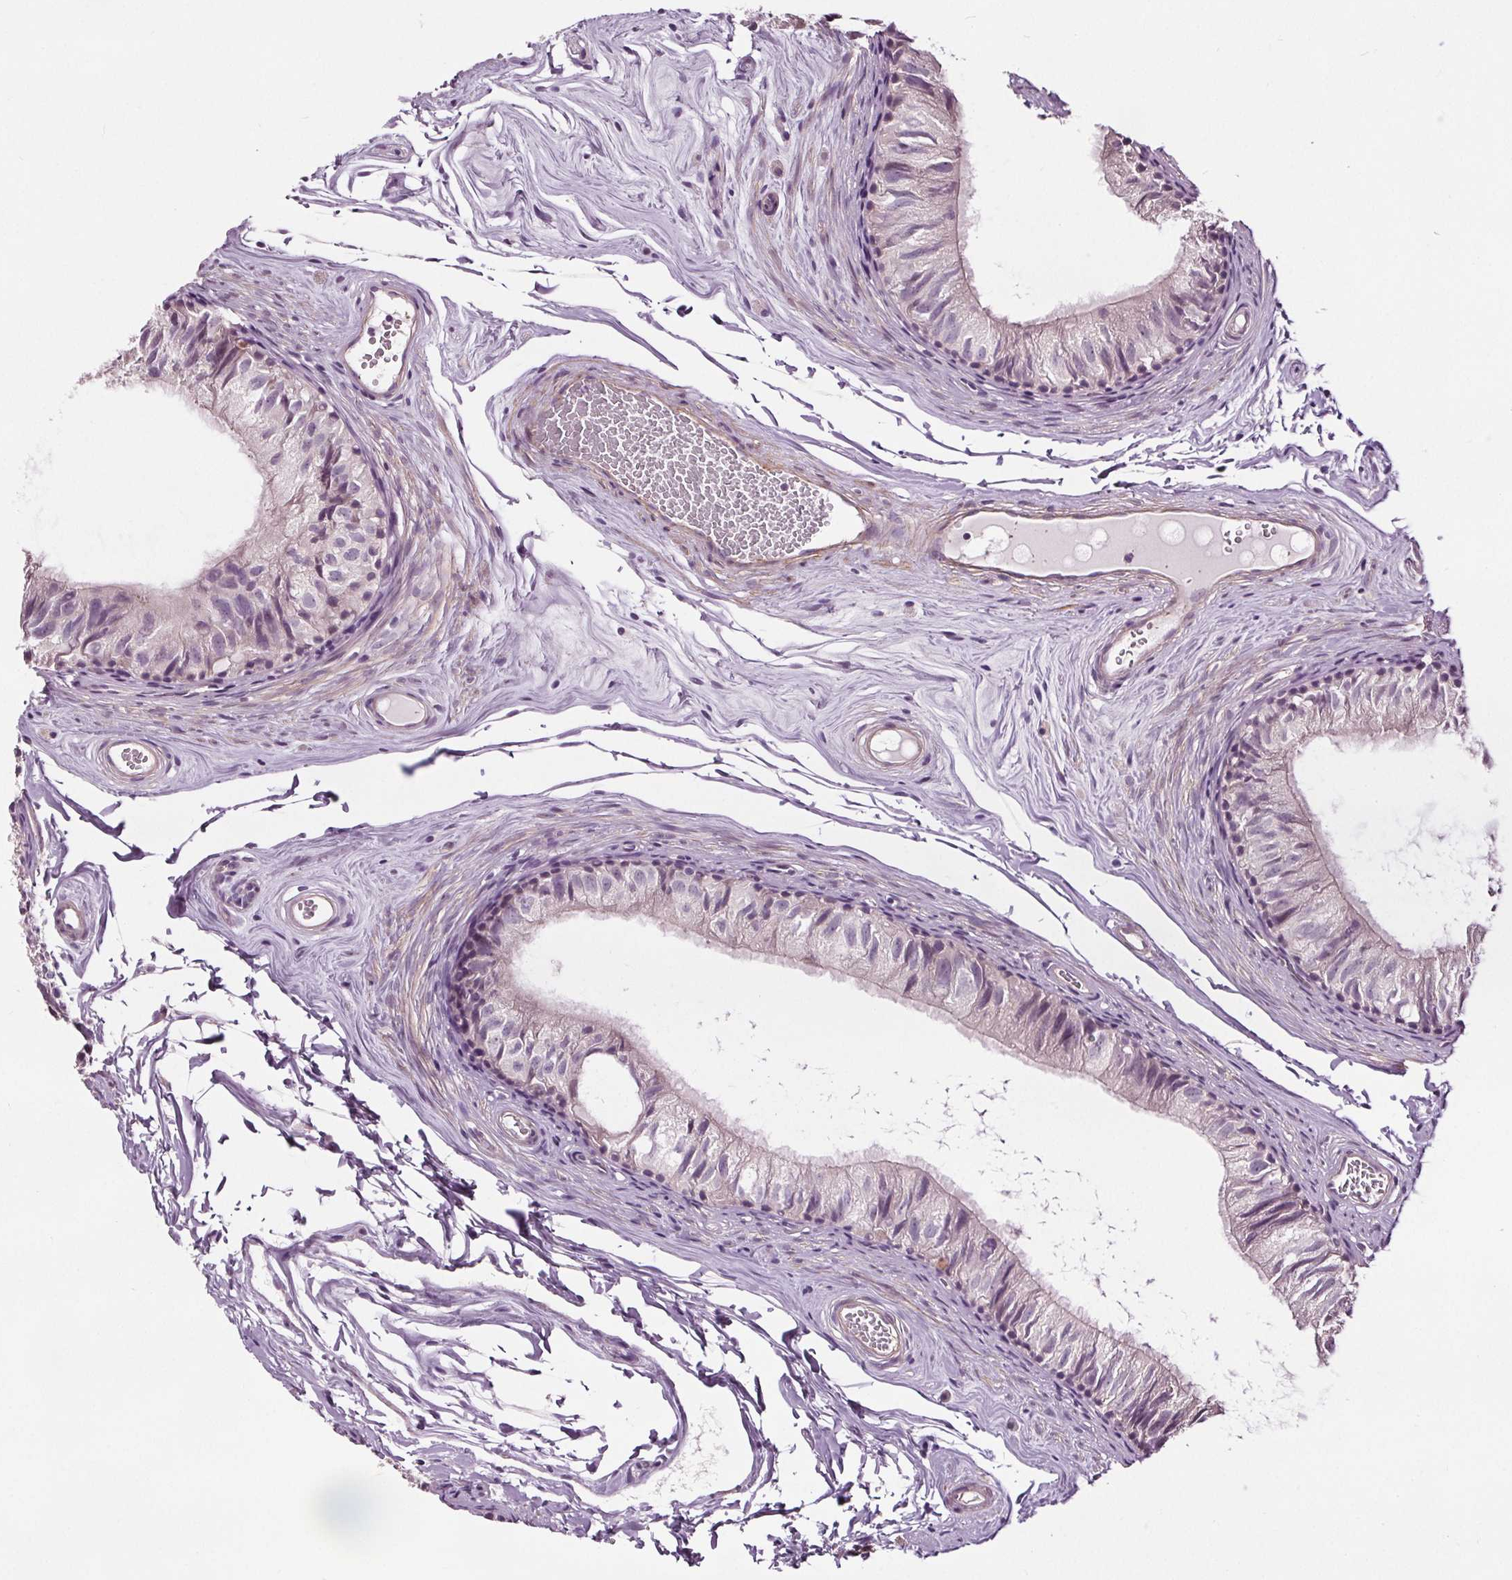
{"staining": {"intensity": "negative", "quantity": "none", "location": "none"}, "tissue": "epididymis", "cell_type": "Glandular cells", "image_type": "normal", "snomed": [{"axis": "morphology", "description": "Normal tissue, NOS"}, {"axis": "topography", "description": "Epididymis"}], "caption": "Immunohistochemistry (IHC) micrograph of normal epididymis stained for a protein (brown), which exhibits no expression in glandular cells.", "gene": "RASA1", "patient": {"sex": "male", "age": 45}}